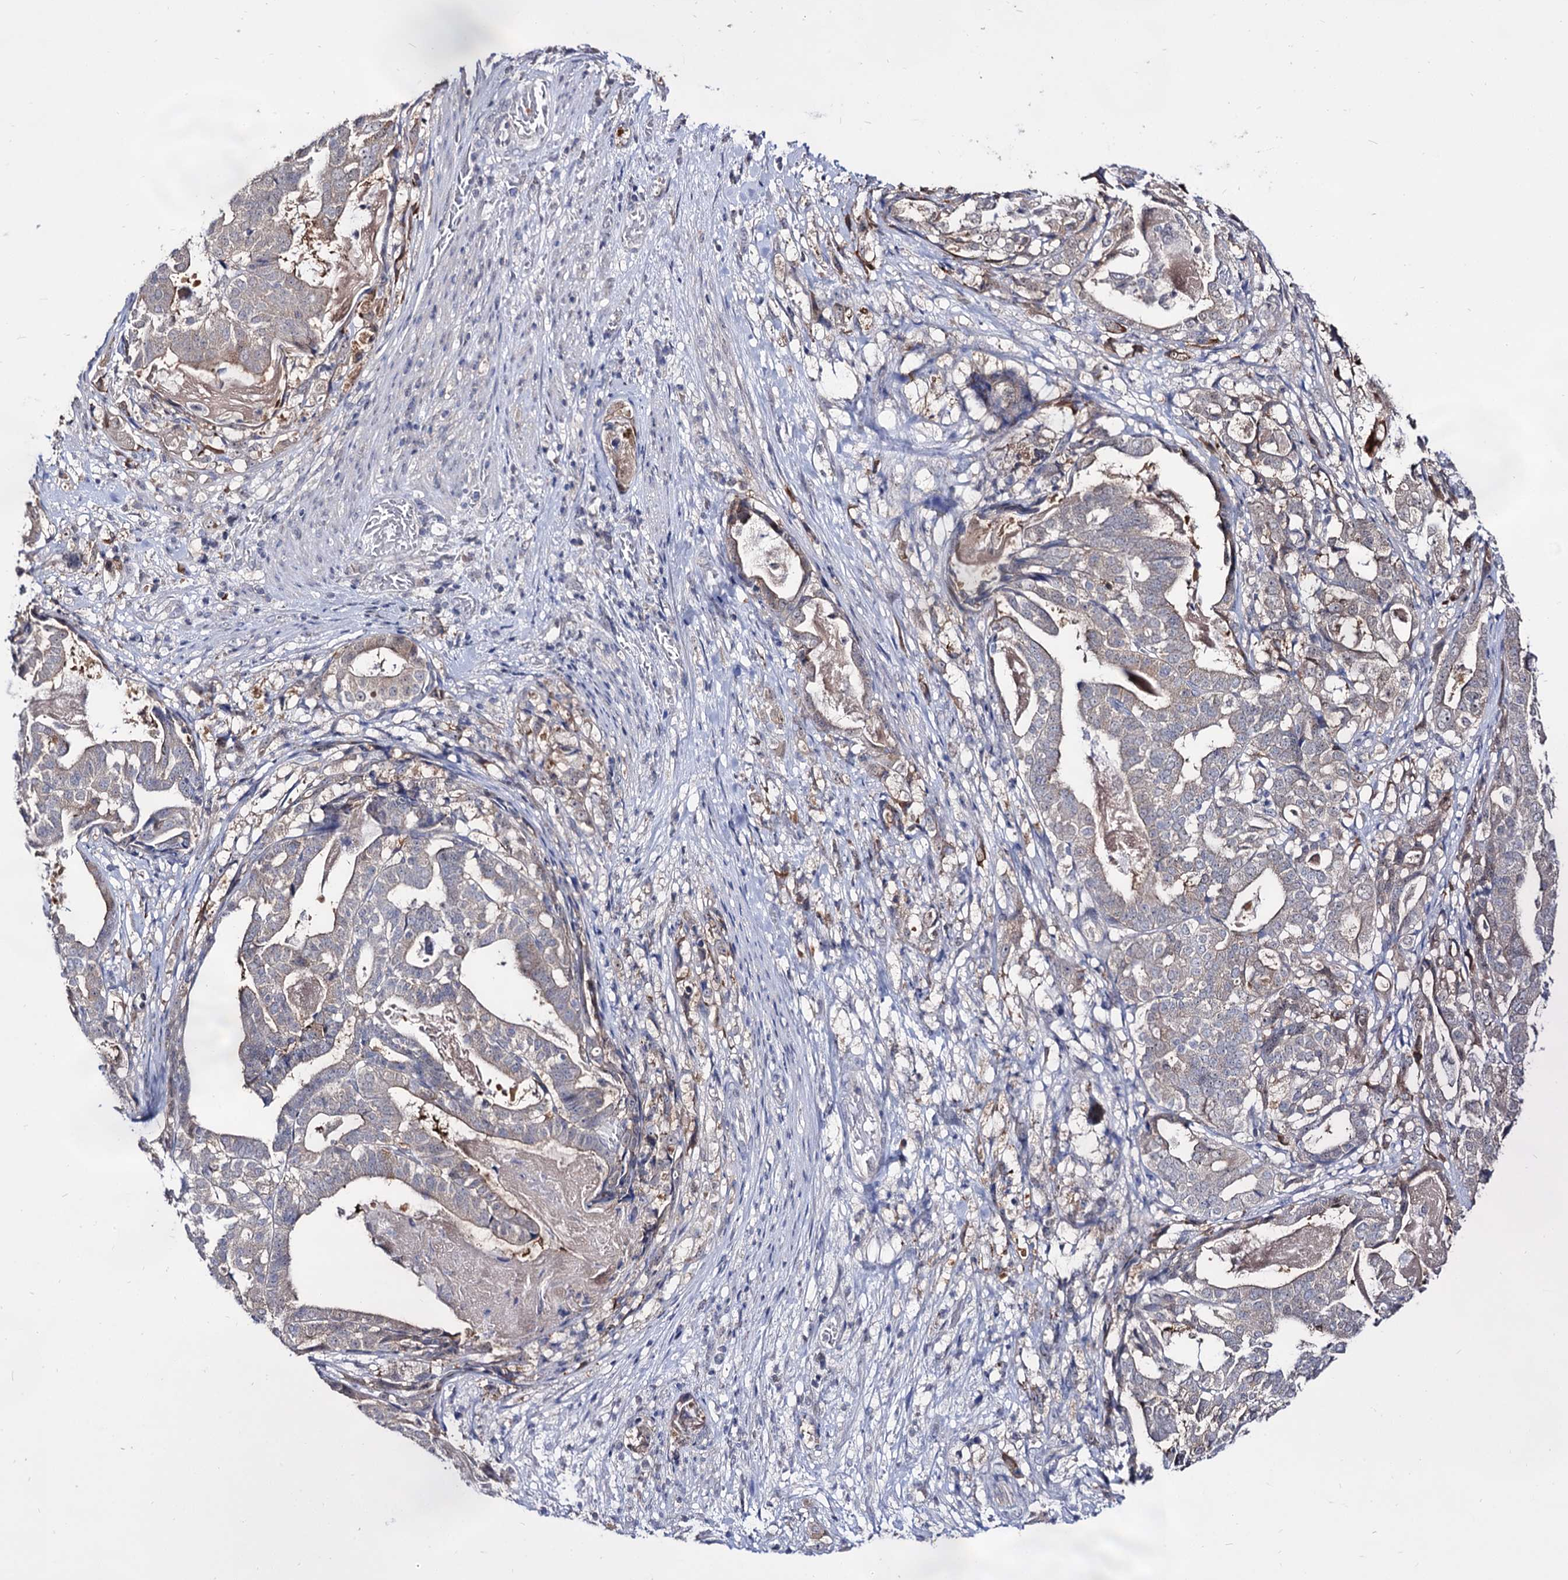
{"staining": {"intensity": "weak", "quantity": "<25%", "location": "cytoplasmic/membranous"}, "tissue": "stomach cancer", "cell_type": "Tumor cells", "image_type": "cancer", "snomed": [{"axis": "morphology", "description": "Adenocarcinoma, NOS"}, {"axis": "topography", "description": "Stomach"}], "caption": "This histopathology image is of stomach adenocarcinoma stained with IHC to label a protein in brown with the nuclei are counter-stained blue. There is no staining in tumor cells.", "gene": "ARFIP2", "patient": {"sex": "male", "age": 48}}